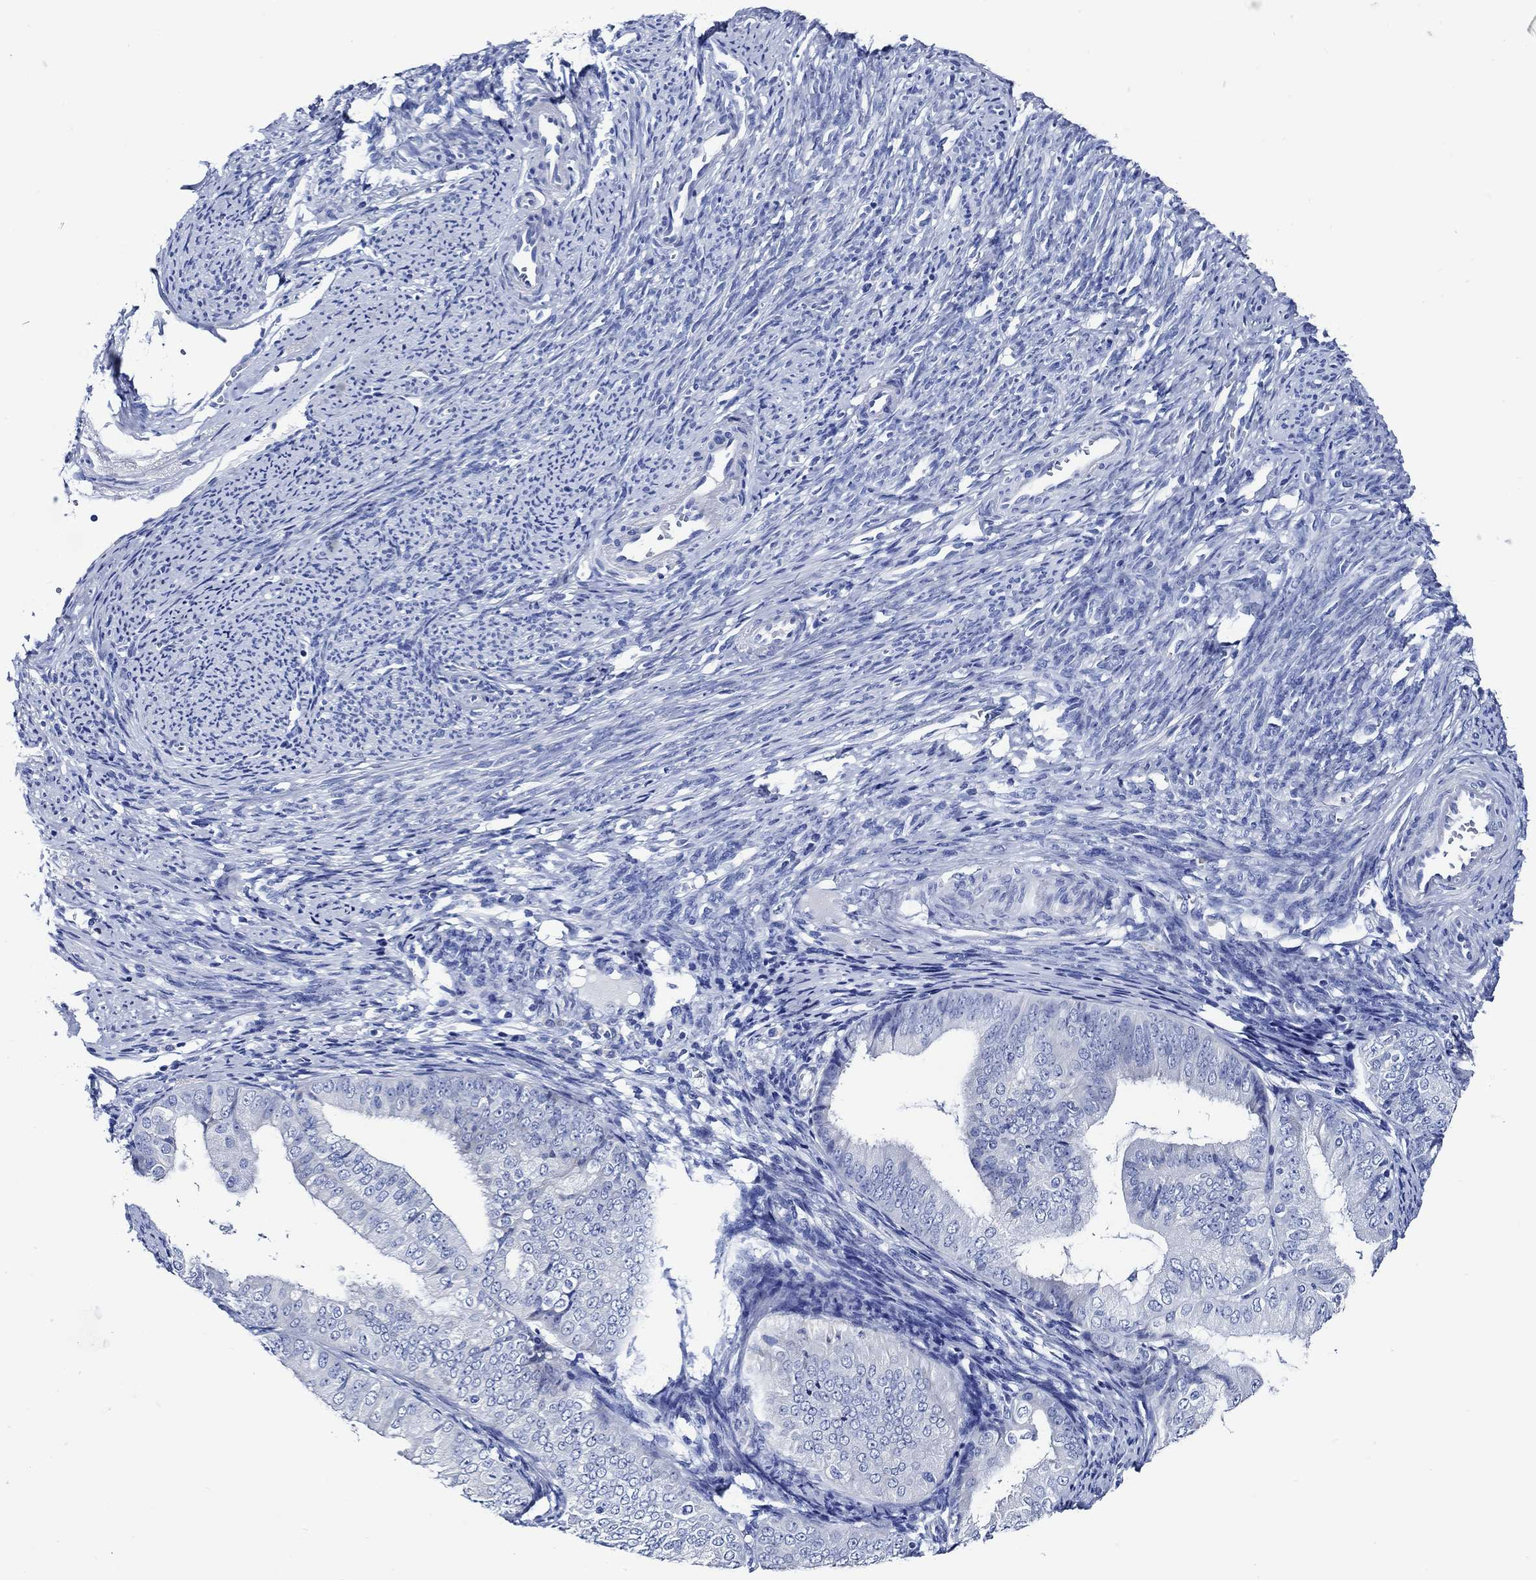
{"staining": {"intensity": "negative", "quantity": "none", "location": "none"}, "tissue": "endometrial cancer", "cell_type": "Tumor cells", "image_type": "cancer", "snomed": [{"axis": "morphology", "description": "Adenocarcinoma, NOS"}, {"axis": "topography", "description": "Endometrium"}], "caption": "A photomicrograph of adenocarcinoma (endometrial) stained for a protein reveals no brown staining in tumor cells.", "gene": "WDR62", "patient": {"sex": "female", "age": 63}}